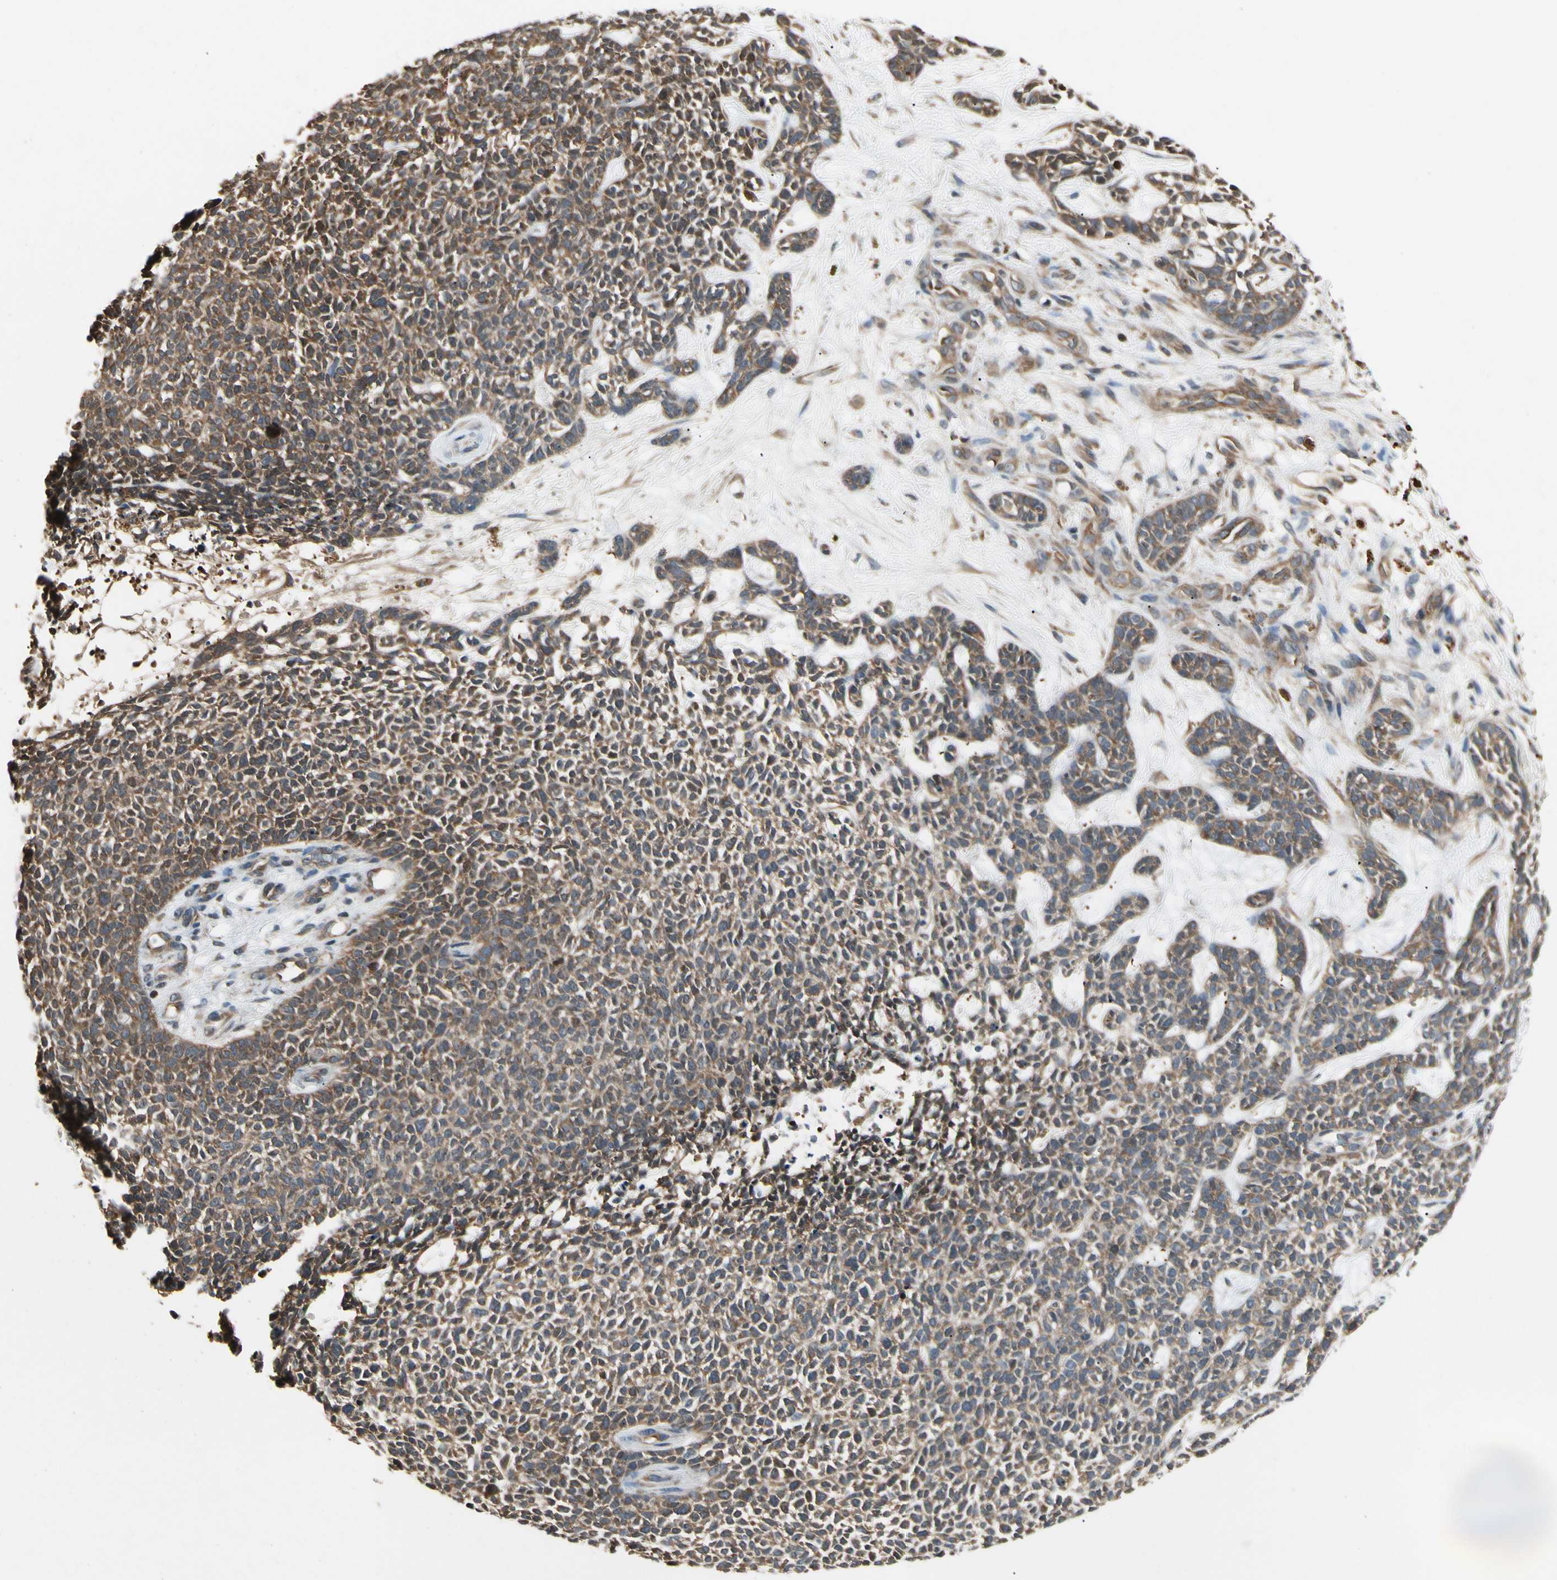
{"staining": {"intensity": "moderate", "quantity": ">75%", "location": "cytoplasmic/membranous"}, "tissue": "skin cancer", "cell_type": "Tumor cells", "image_type": "cancer", "snomed": [{"axis": "morphology", "description": "Basal cell carcinoma"}, {"axis": "topography", "description": "Skin"}], "caption": "Approximately >75% of tumor cells in human skin cancer exhibit moderate cytoplasmic/membranous protein positivity as visualized by brown immunohistochemical staining.", "gene": "YWHAQ", "patient": {"sex": "female", "age": 84}}